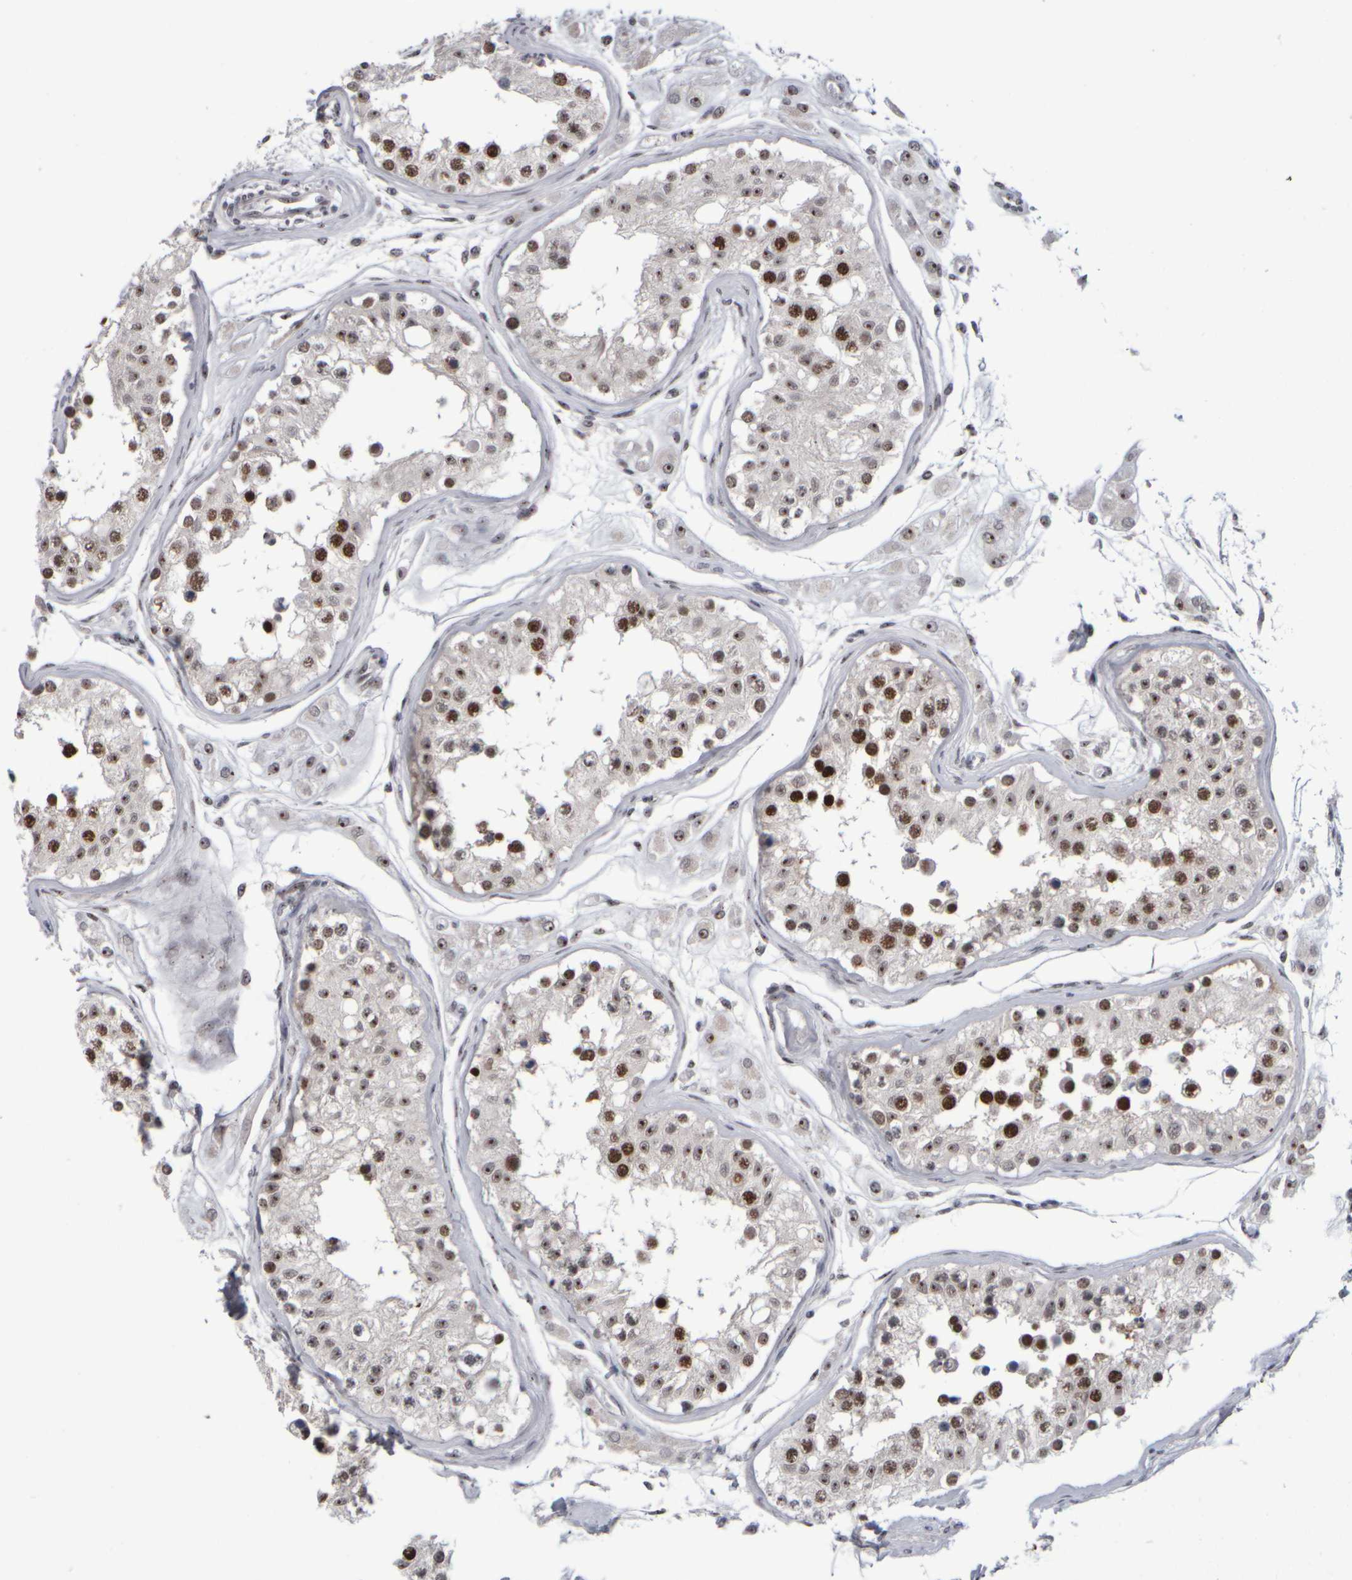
{"staining": {"intensity": "strong", "quantity": ">75%", "location": "nuclear"}, "tissue": "testis", "cell_type": "Cells in seminiferous ducts", "image_type": "normal", "snomed": [{"axis": "morphology", "description": "Normal tissue, NOS"}, {"axis": "morphology", "description": "Adenocarcinoma, metastatic, NOS"}, {"axis": "topography", "description": "Testis"}], "caption": "A high-resolution photomicrograph shows IHC staining of normal testis, which reveals strong nuclear positivity in approximately >75% of cells in seminiferous ducts.", "gene": "SURF6", "patient": {"sex": "male", "age": 26}}